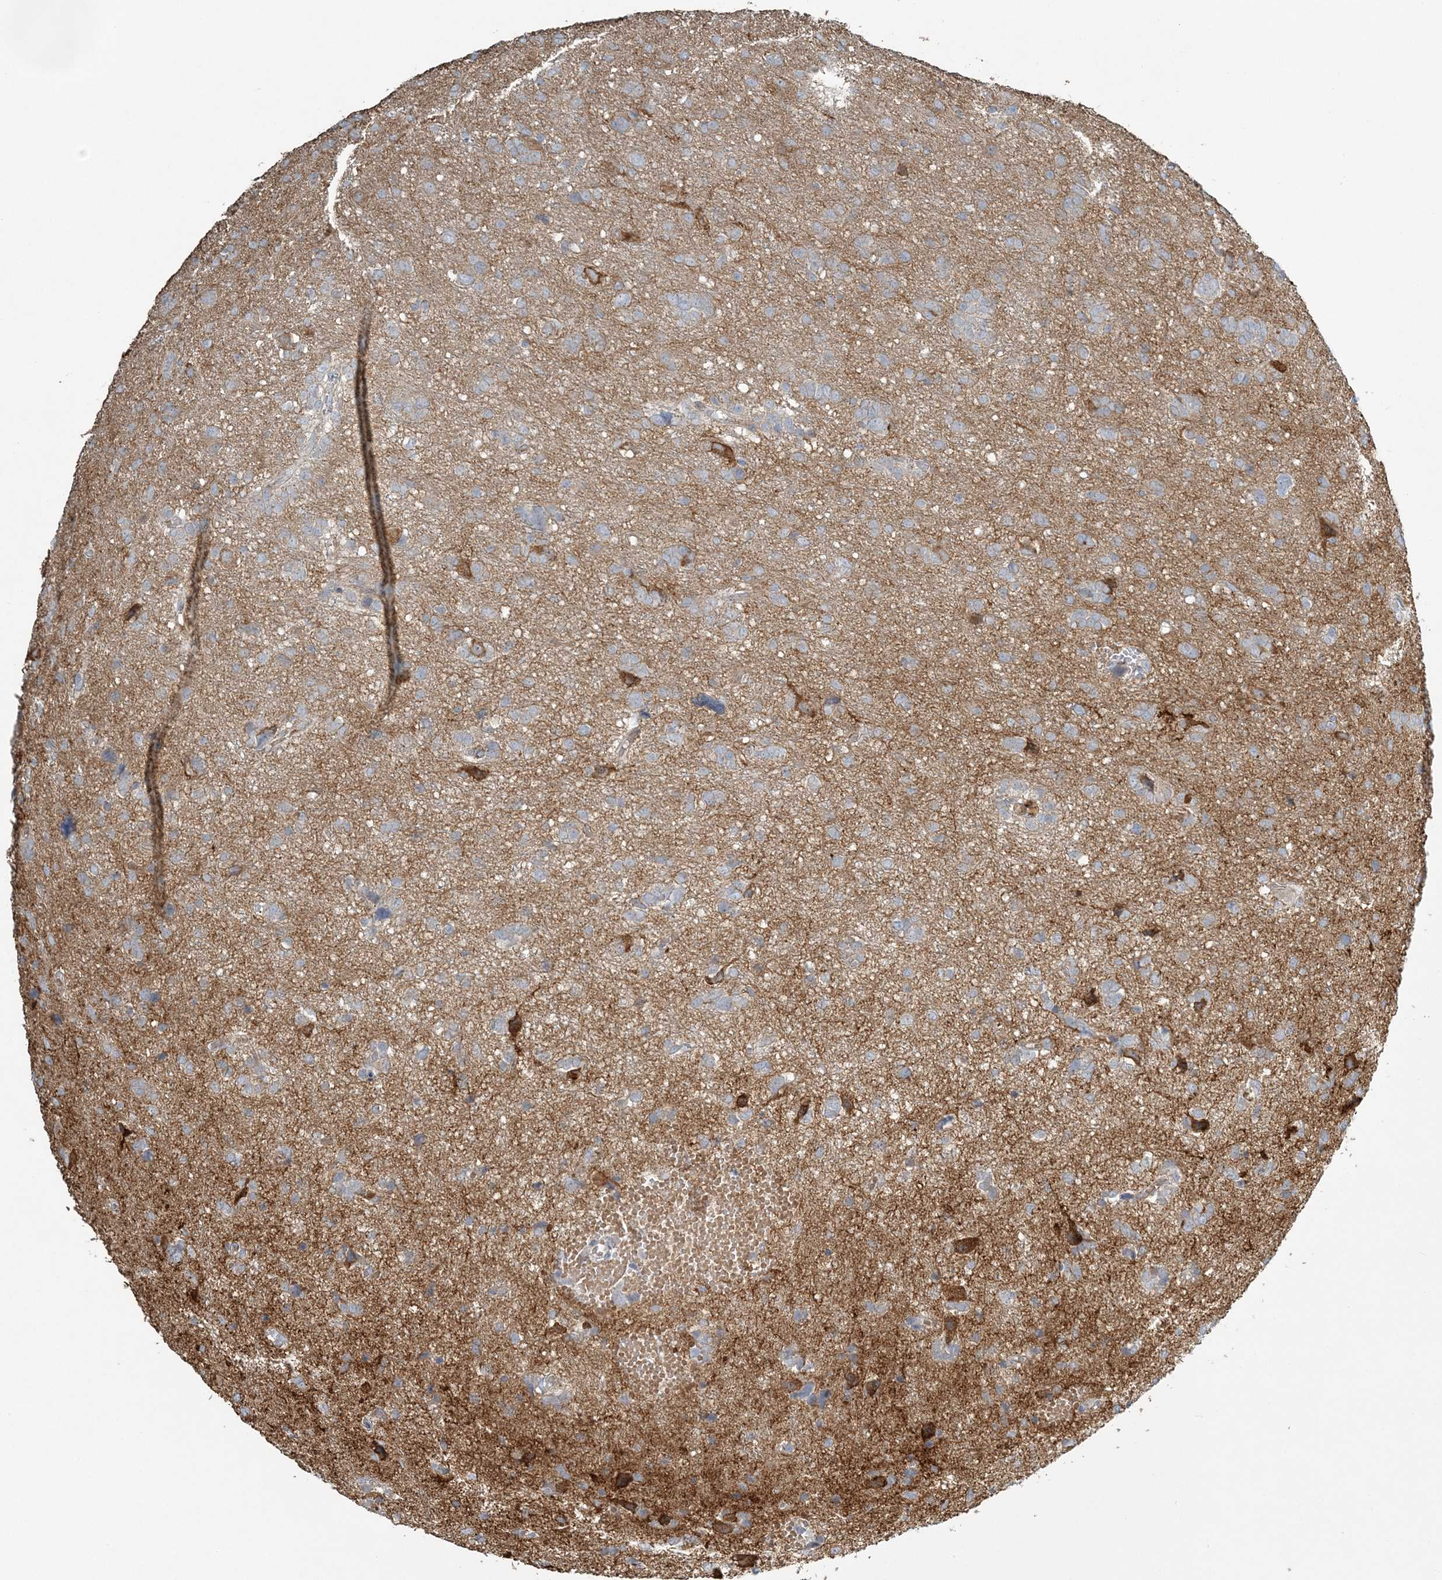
{"staining": {"intensity": "negative", "quantity": "none", "location": "none"}, "tissue": "glioma", "cell_type": "Tumor cells", "image_type": "cancer", "snomed": [{"axis": "morphology", "description": "Glioma, malignant, High grade"}, {"axis": "topography", "description": "Brain"}], "caption": "High magnification brightfield microscopy of malignant glioma (high-grade) stained with DAB (3,3'-diaminobenzidine) (brown) and counterstained with hematoxylin (blue): tumor cells show no significant staining. (Immunohistochemistry (ihc), brightfield microscopy, high magnification).", "gene": "SLC4A10", "patient": {"sex": "female", "age": 59}}